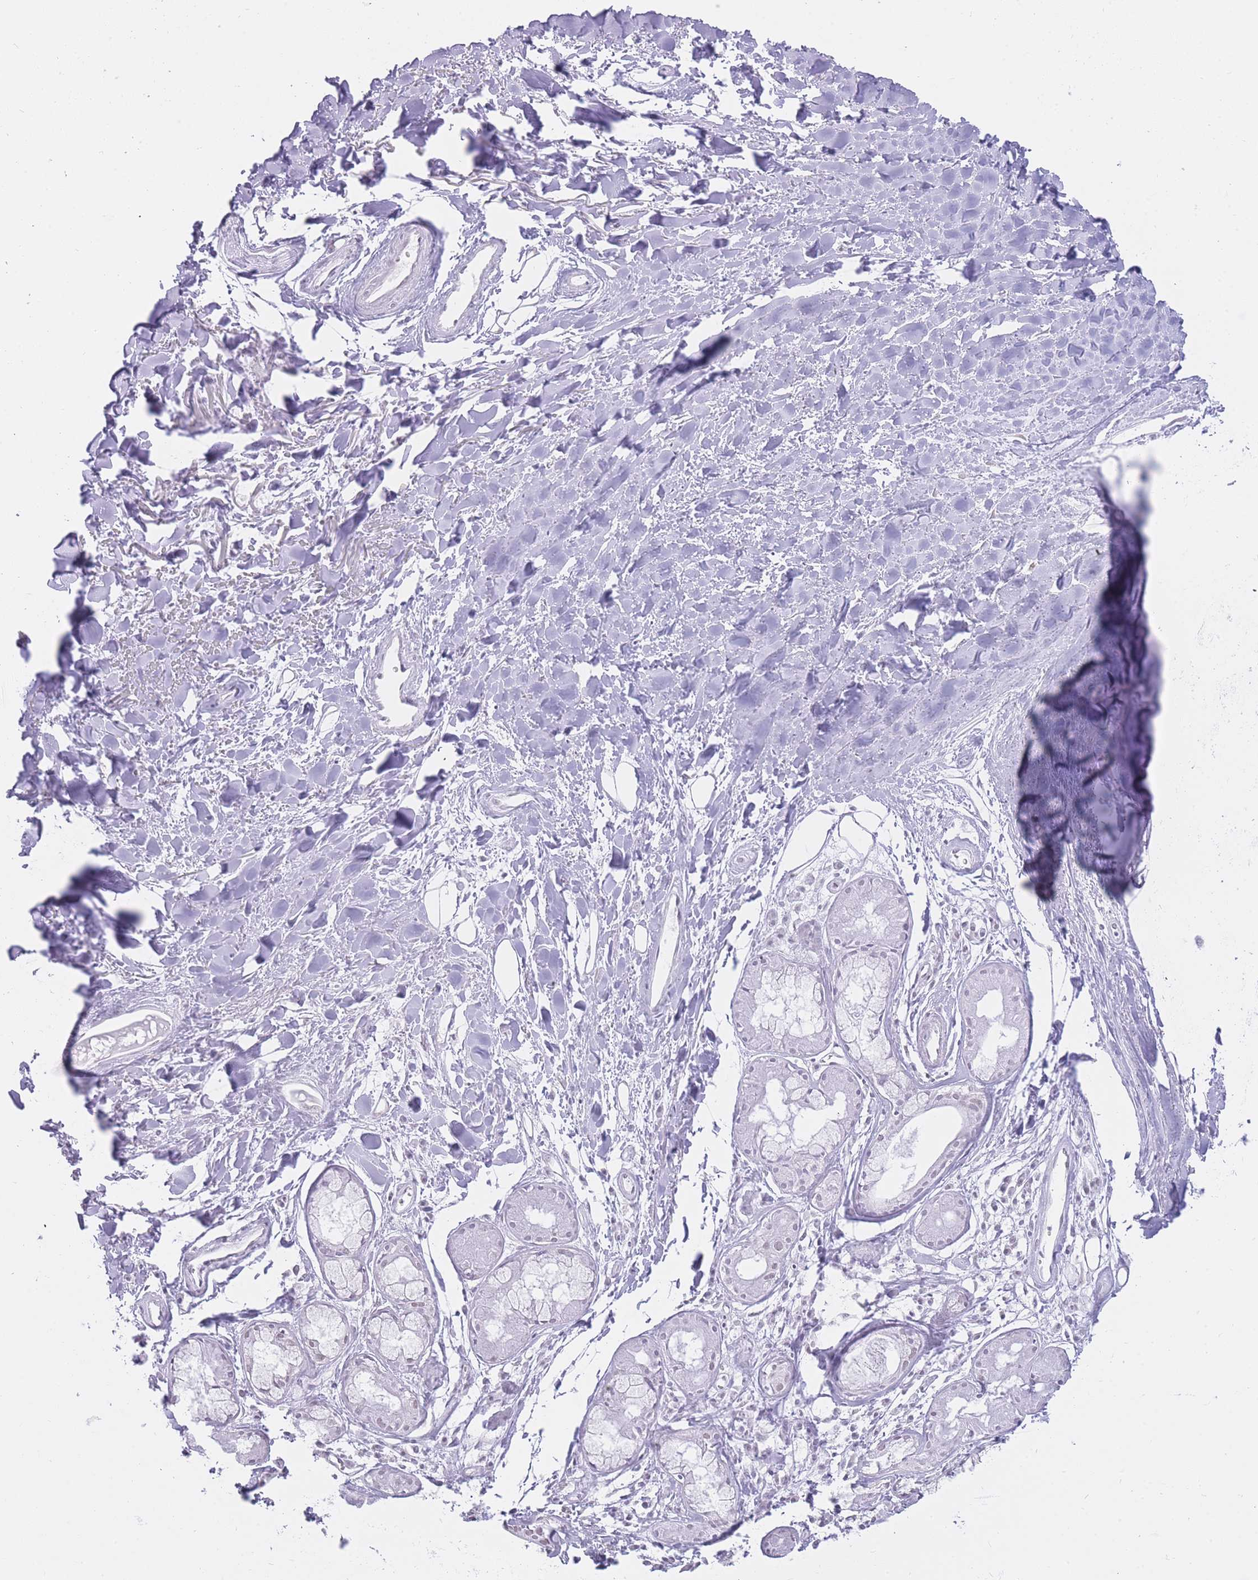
{"staining": {"intensity": "negative", "quantity": "none", "location": "none"}, "tissue": "adipose tissue", "cell_type": "Adipocytes", "image_type": "normal", "snomed": [{"axis": "morphology", "description": "Normal tissue, NOS"}, {"axis": "topography", "description": "Cartilage tissue"}], "caption": "Normal adipose tissue was stained to show a protein in brown. There is no significant staining in adipocytes. The staining is performed using DAB (3,3'-diaminobenzidine) brown chromogen with nuclei counter-stained in using hematoxylin.", "gene": "HNRNPUL1", "patient": {"sex": "male", "age": 57}}